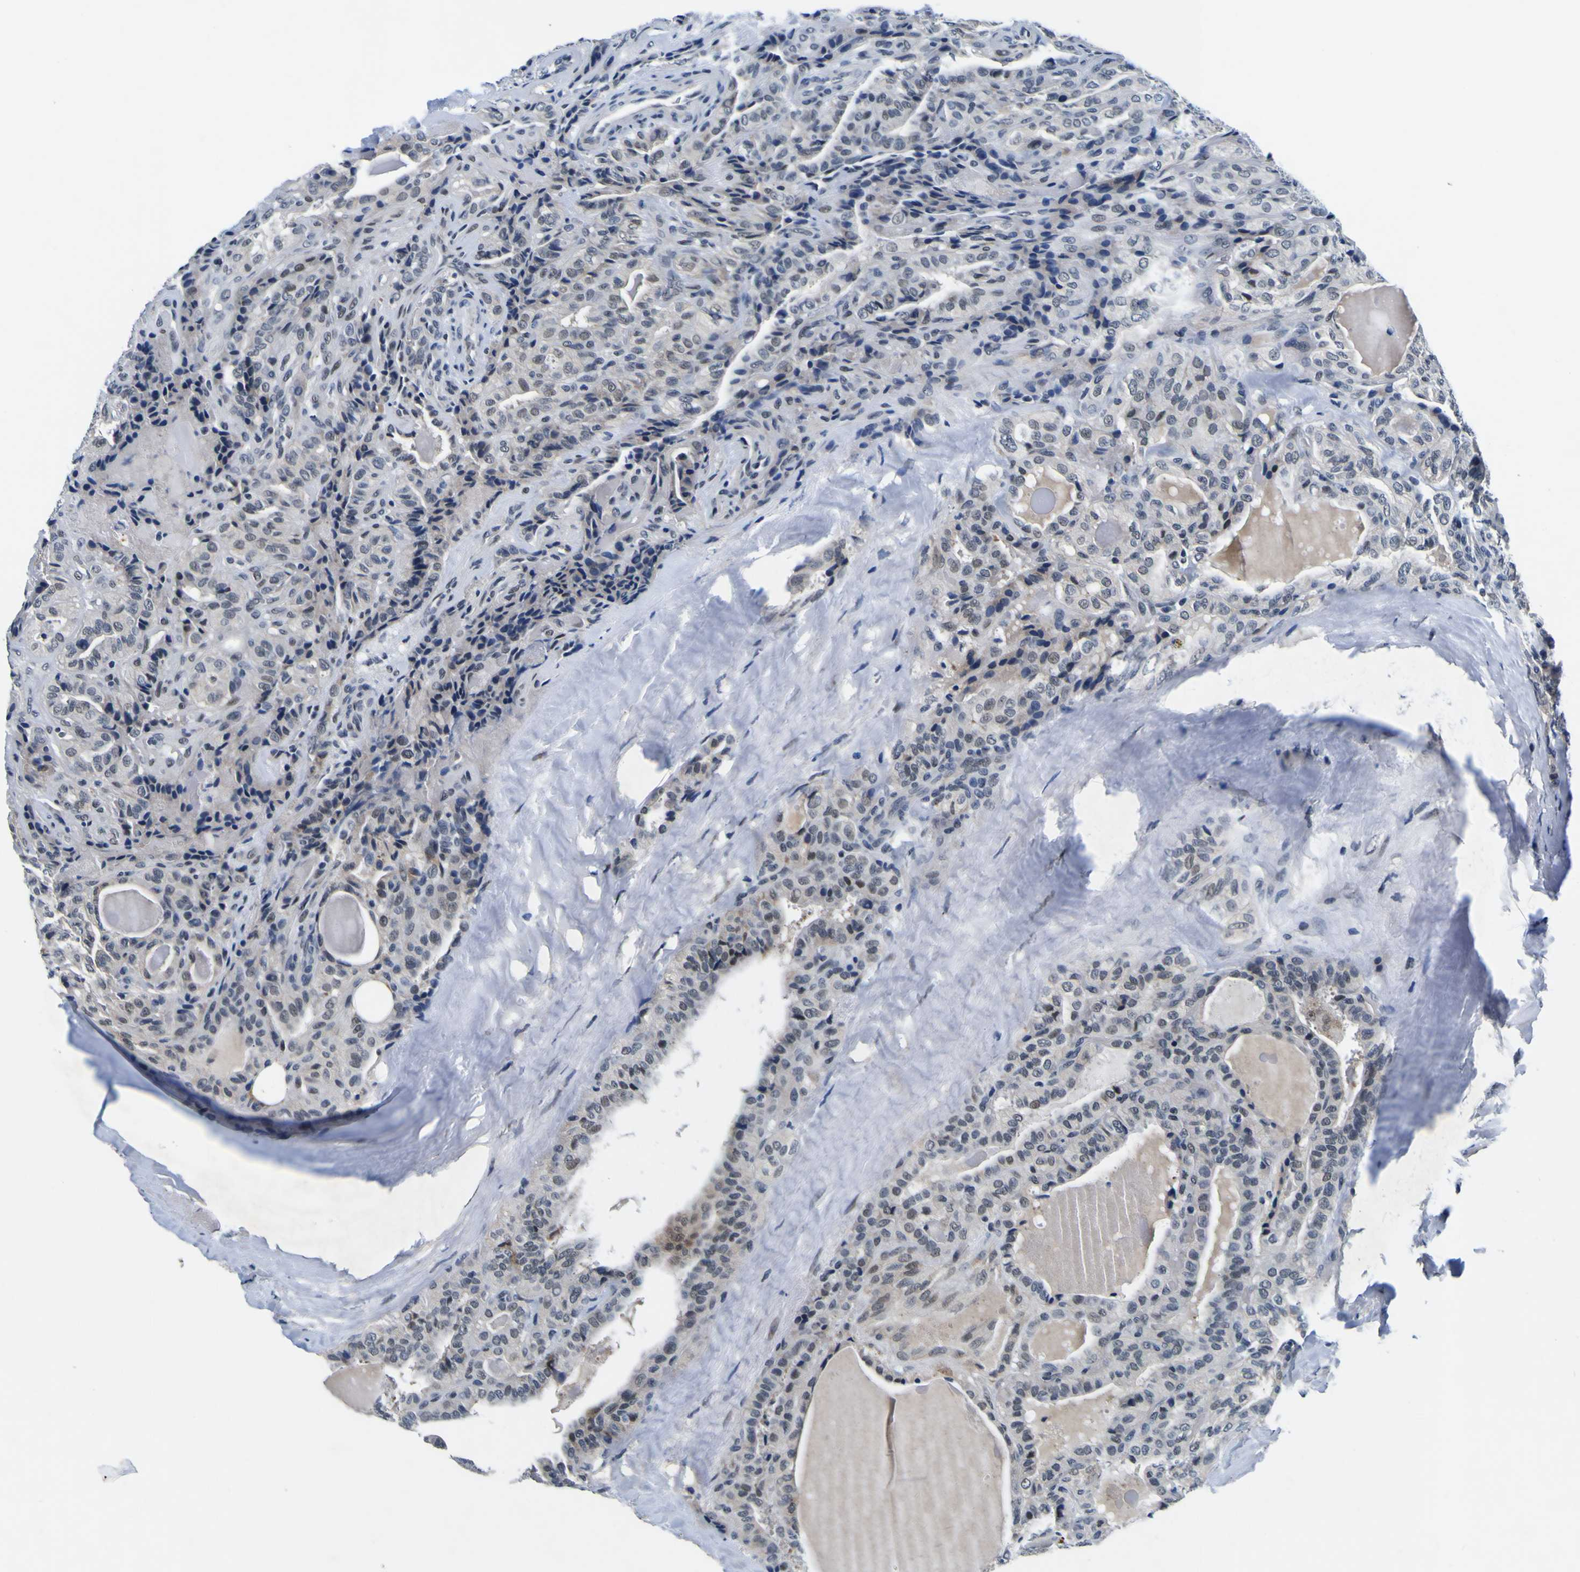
{"staining": {"intensity": "negative", "quantity": "none", "location": "none"}, "tissue": "thyroid cancer", "cell_type": "Tumor cells", "image_type": "cancer", "snomed": [{"axis": "morphology", "description": "Papillary adenocarcinoma, NOS"}, {"axis": "topography", "description": "Thyroid gland"}], "caption": "IHC micrograph of neoplastic tissue: human thyroid papillary adenocarcinoma stained with DAB (3,3'-diaminobenzidine) shows no significant protein expression in tumor cells.", "gene": "CUL4B", "patient": {"sex": "male", "age": 77}}